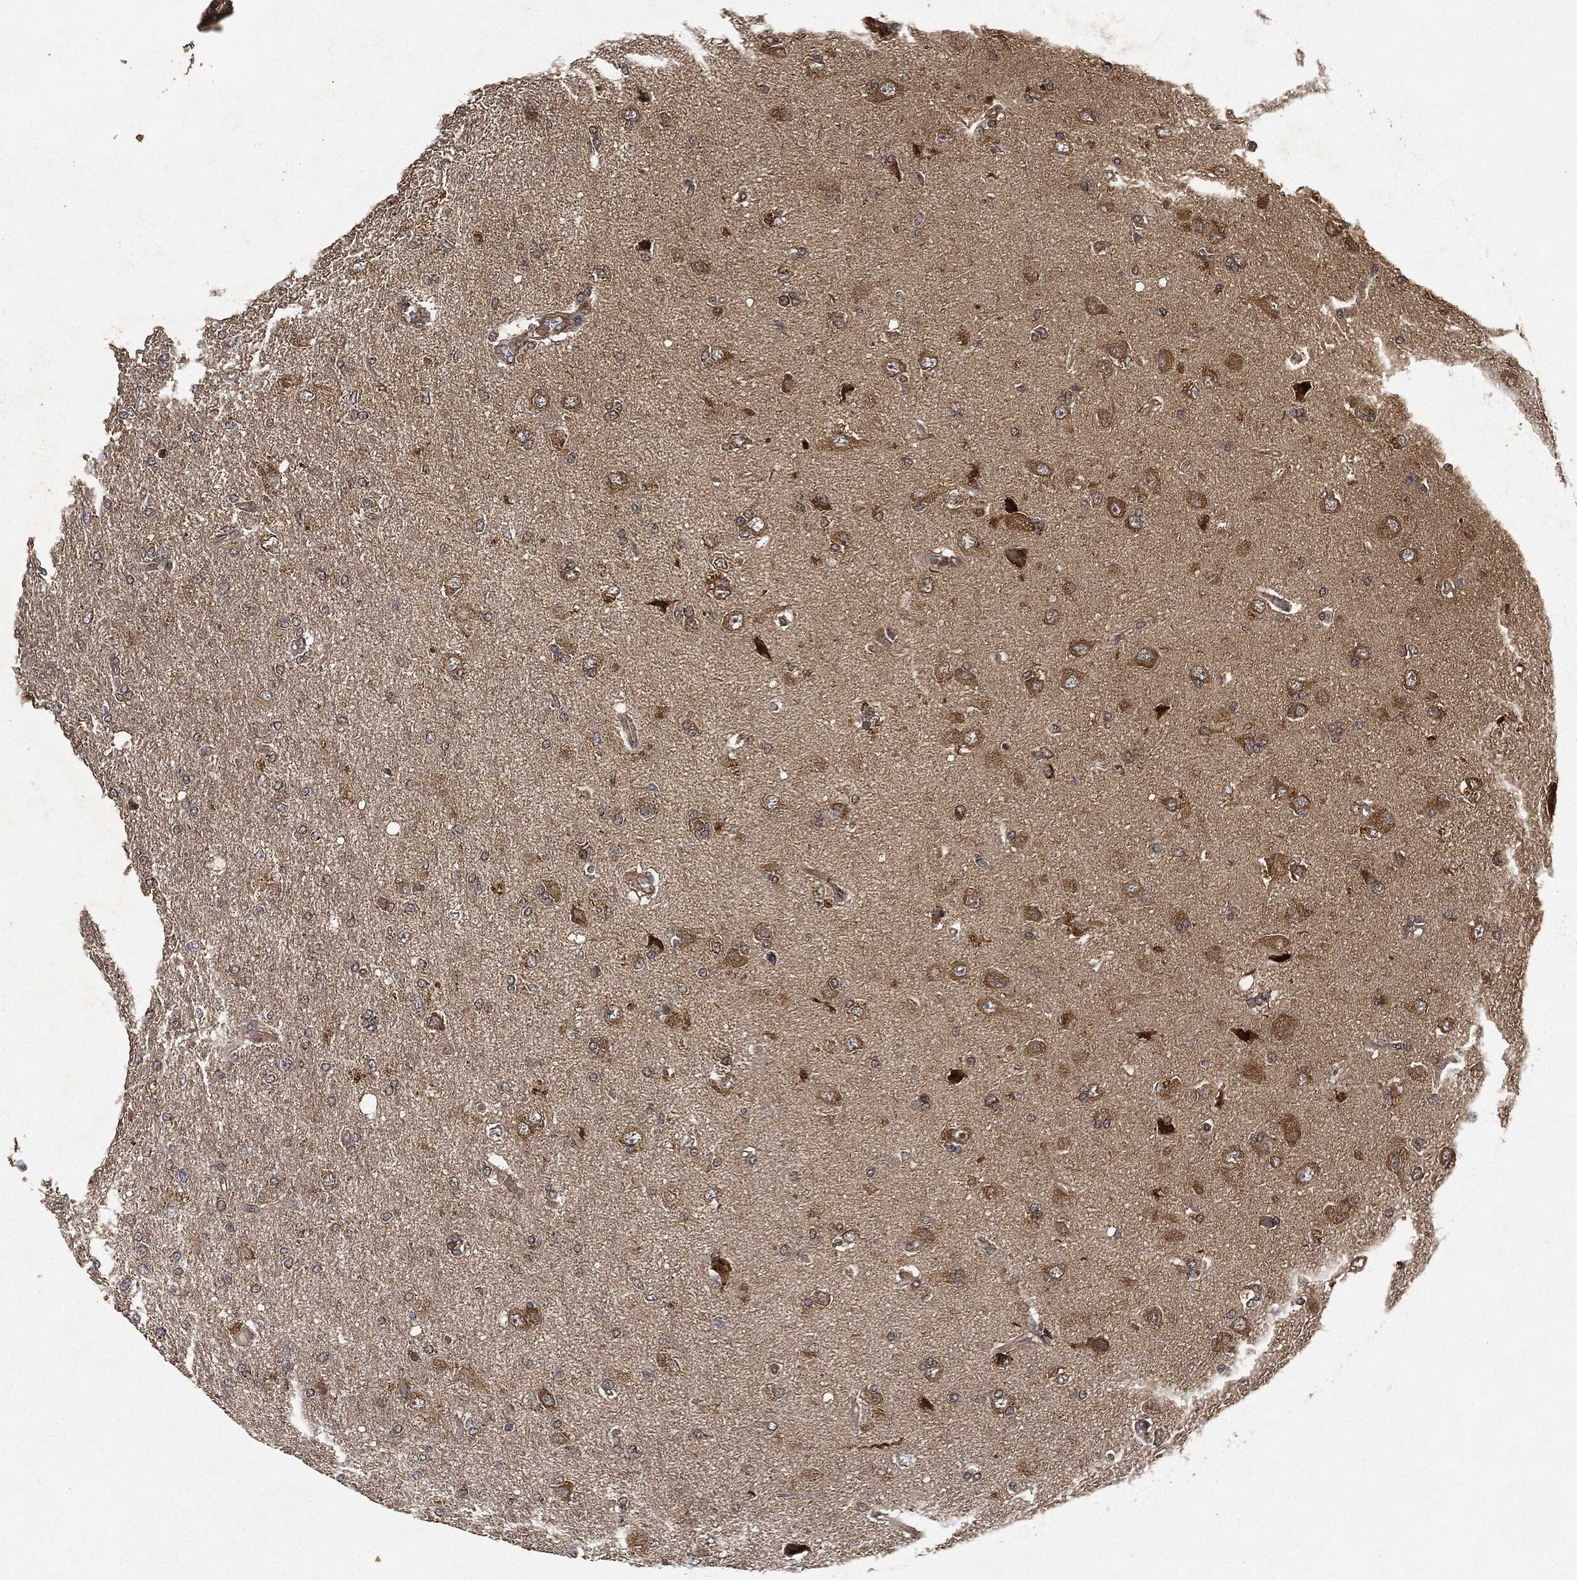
{"staining": {"intensity": "negative", "quantity": "none", "location": "none"}, "tissue": "glioma", "cell_type": "Tumor cells", "image_type": "cancer", "snomed": [{"axis": "morphology", "description": "Glioma, malignant, High grade"}, {"axis": "topography", "description": "Cerebral cortex"}], "caption": "IHC micrograph of glioma stained for a protein (brown), which displays no positivity in tumor cells.", "gene": "MLST8", "patient": {"sex": "male", "age": 70}}